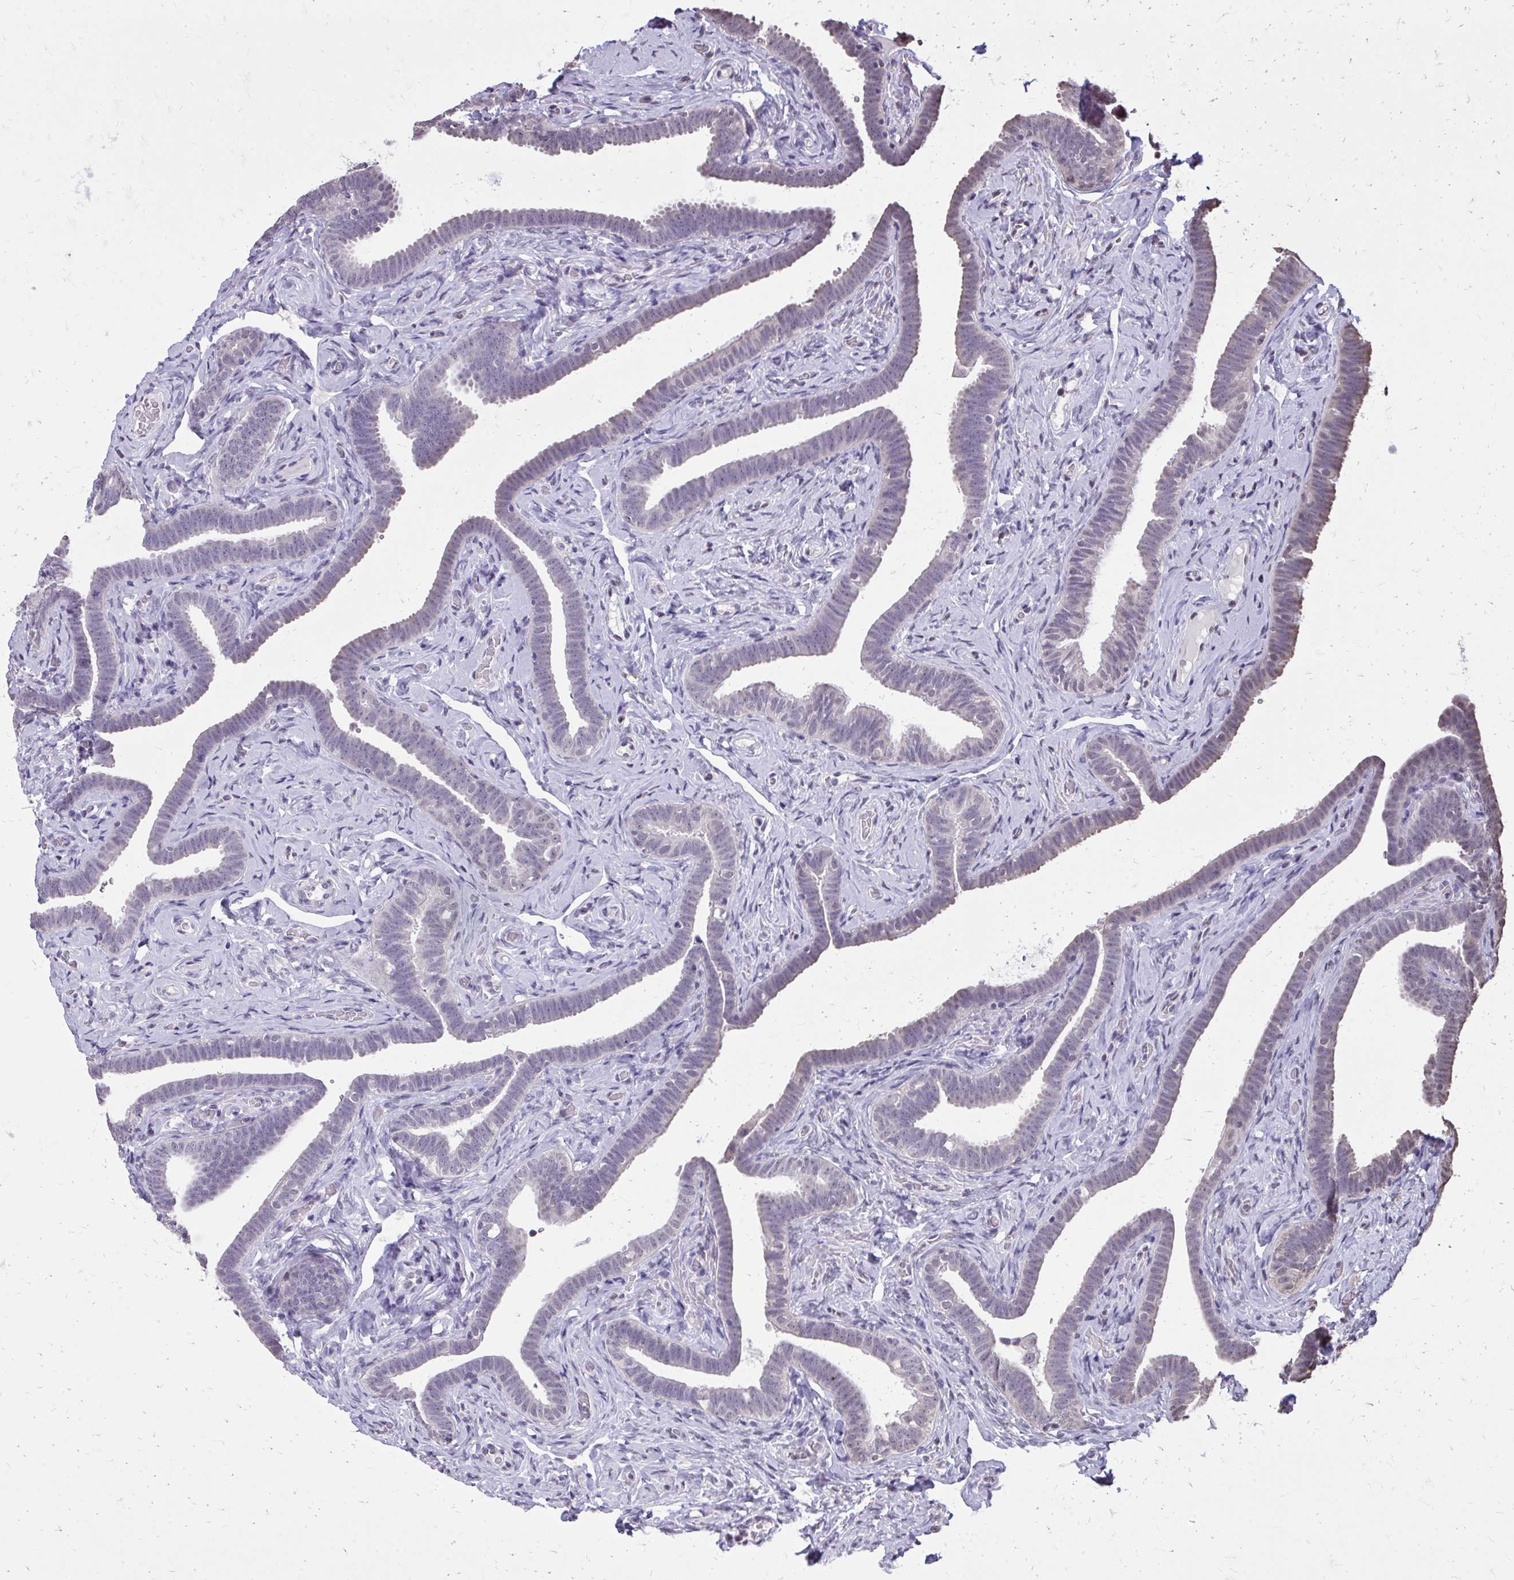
{"staining": {"intensity": "negative", "quantity": "none", "location": "none"}, "tissue": "fallopian tube", "cell_type": "Glandular cells", "image_type": "normal", "snomed": [{"axis": "morphology", "description": "Normal tissue, NOS"}, {"axis": "topography", "description": "Fallopian tube"}], "caption": "The photomicrograph shows no staining of glandular cells in benign fallopian tube.", "gene": "AKAP5", "patient": {"sex": "female", "age": 69}}